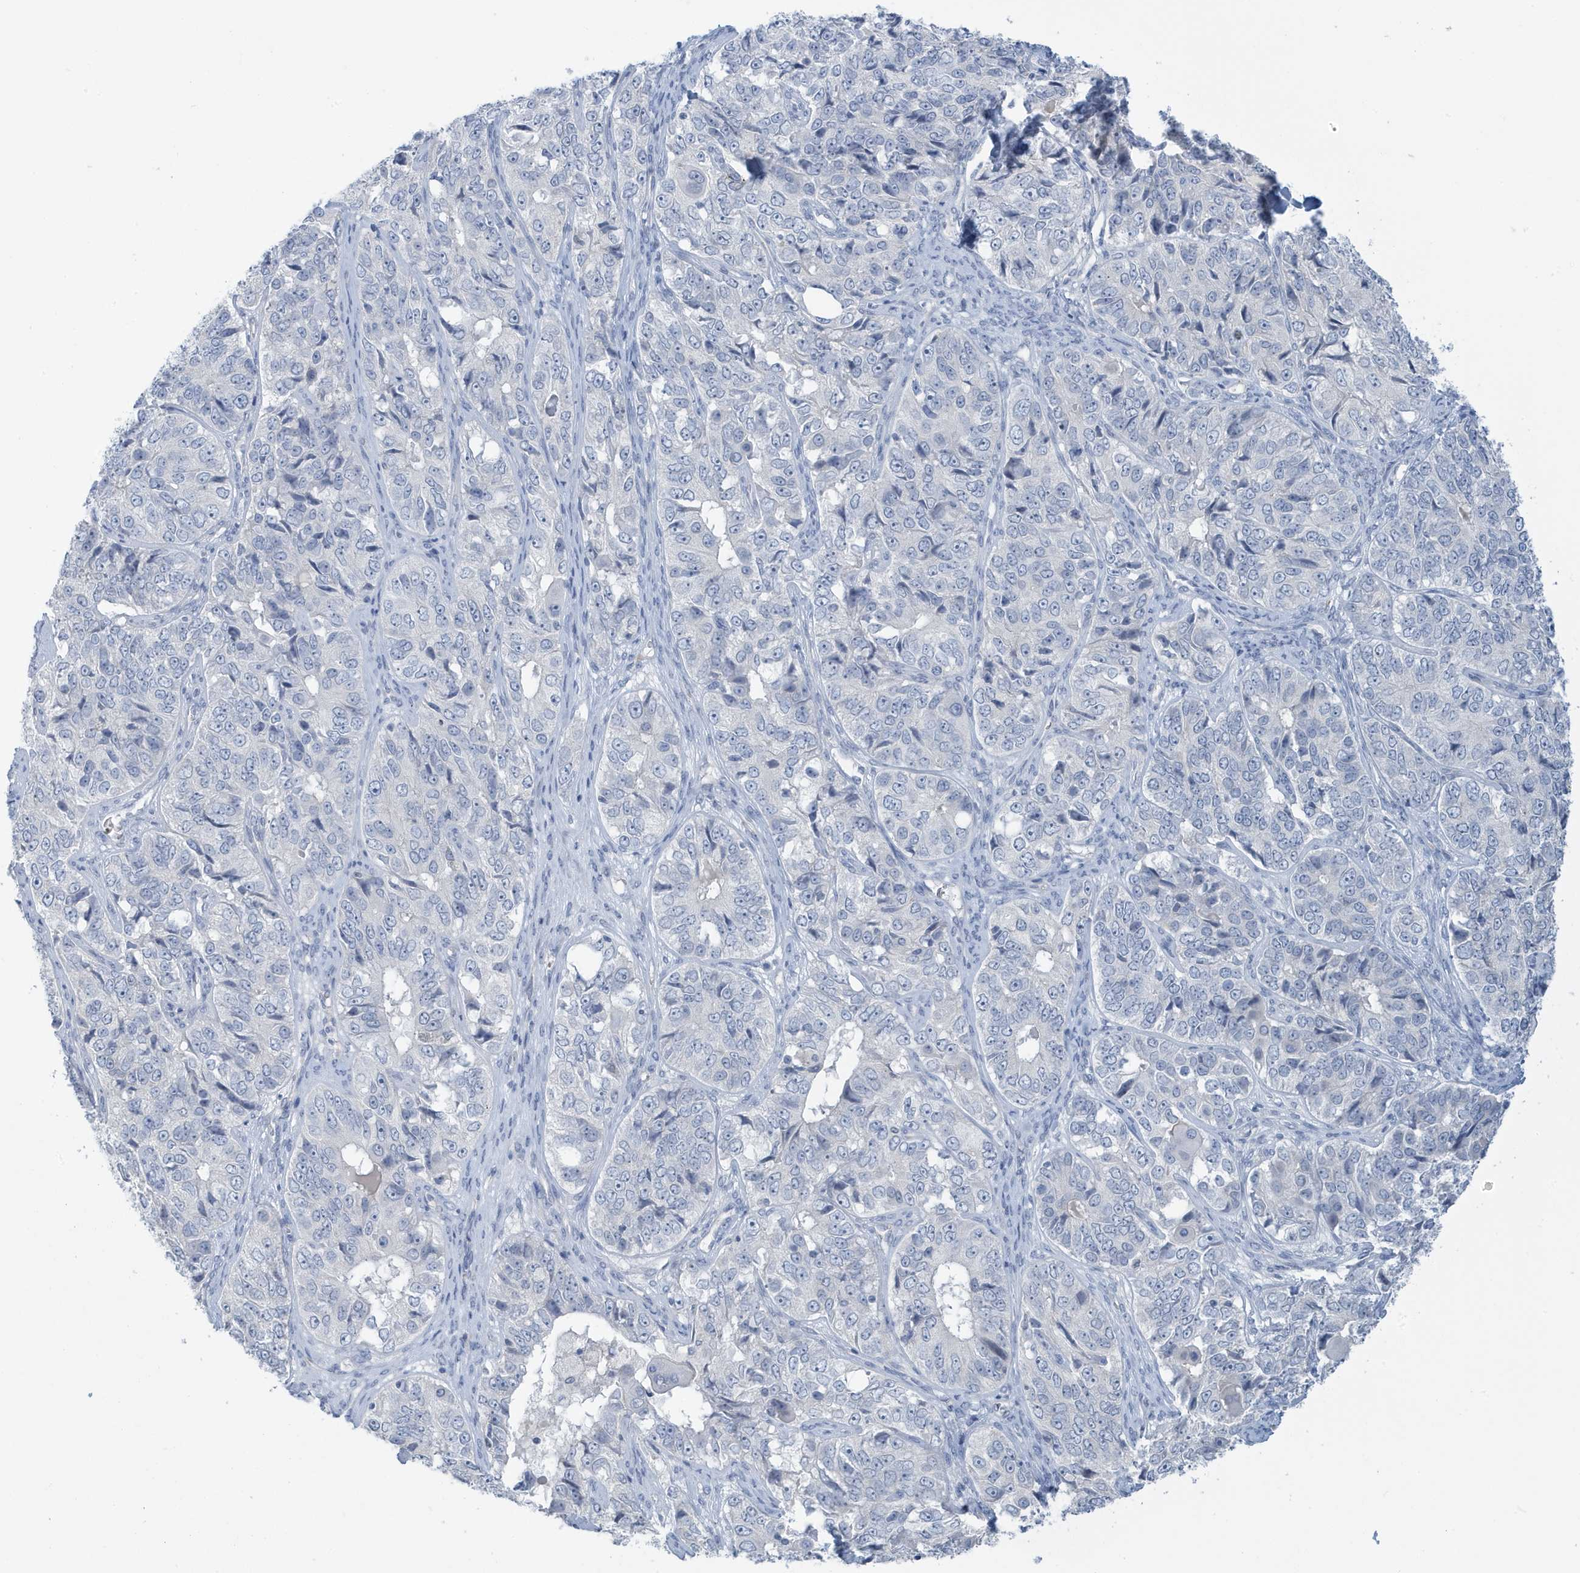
{"staining": {"intensity": "negative", "quantity": "none", "location": "none"}, "tissue": "ovarian cancer", "cell_type": "Tumor cells", "image_type": "cancer", "snomed": [{"axis": "morphology", "description": "Carcinoma, endometroid"}, {"axis": "topography", "description": "Ovary"}], "caption": "This photomicrograph is of endometroid carcinoma (ovarian) stained with immunohistochemistry (IHC) to label a protein in brown with the nuclei are counter-stained blue. There is no positivity in tumor cells.", "gene": "PERM1", "patient": {"sex": "female", "age": 51}}